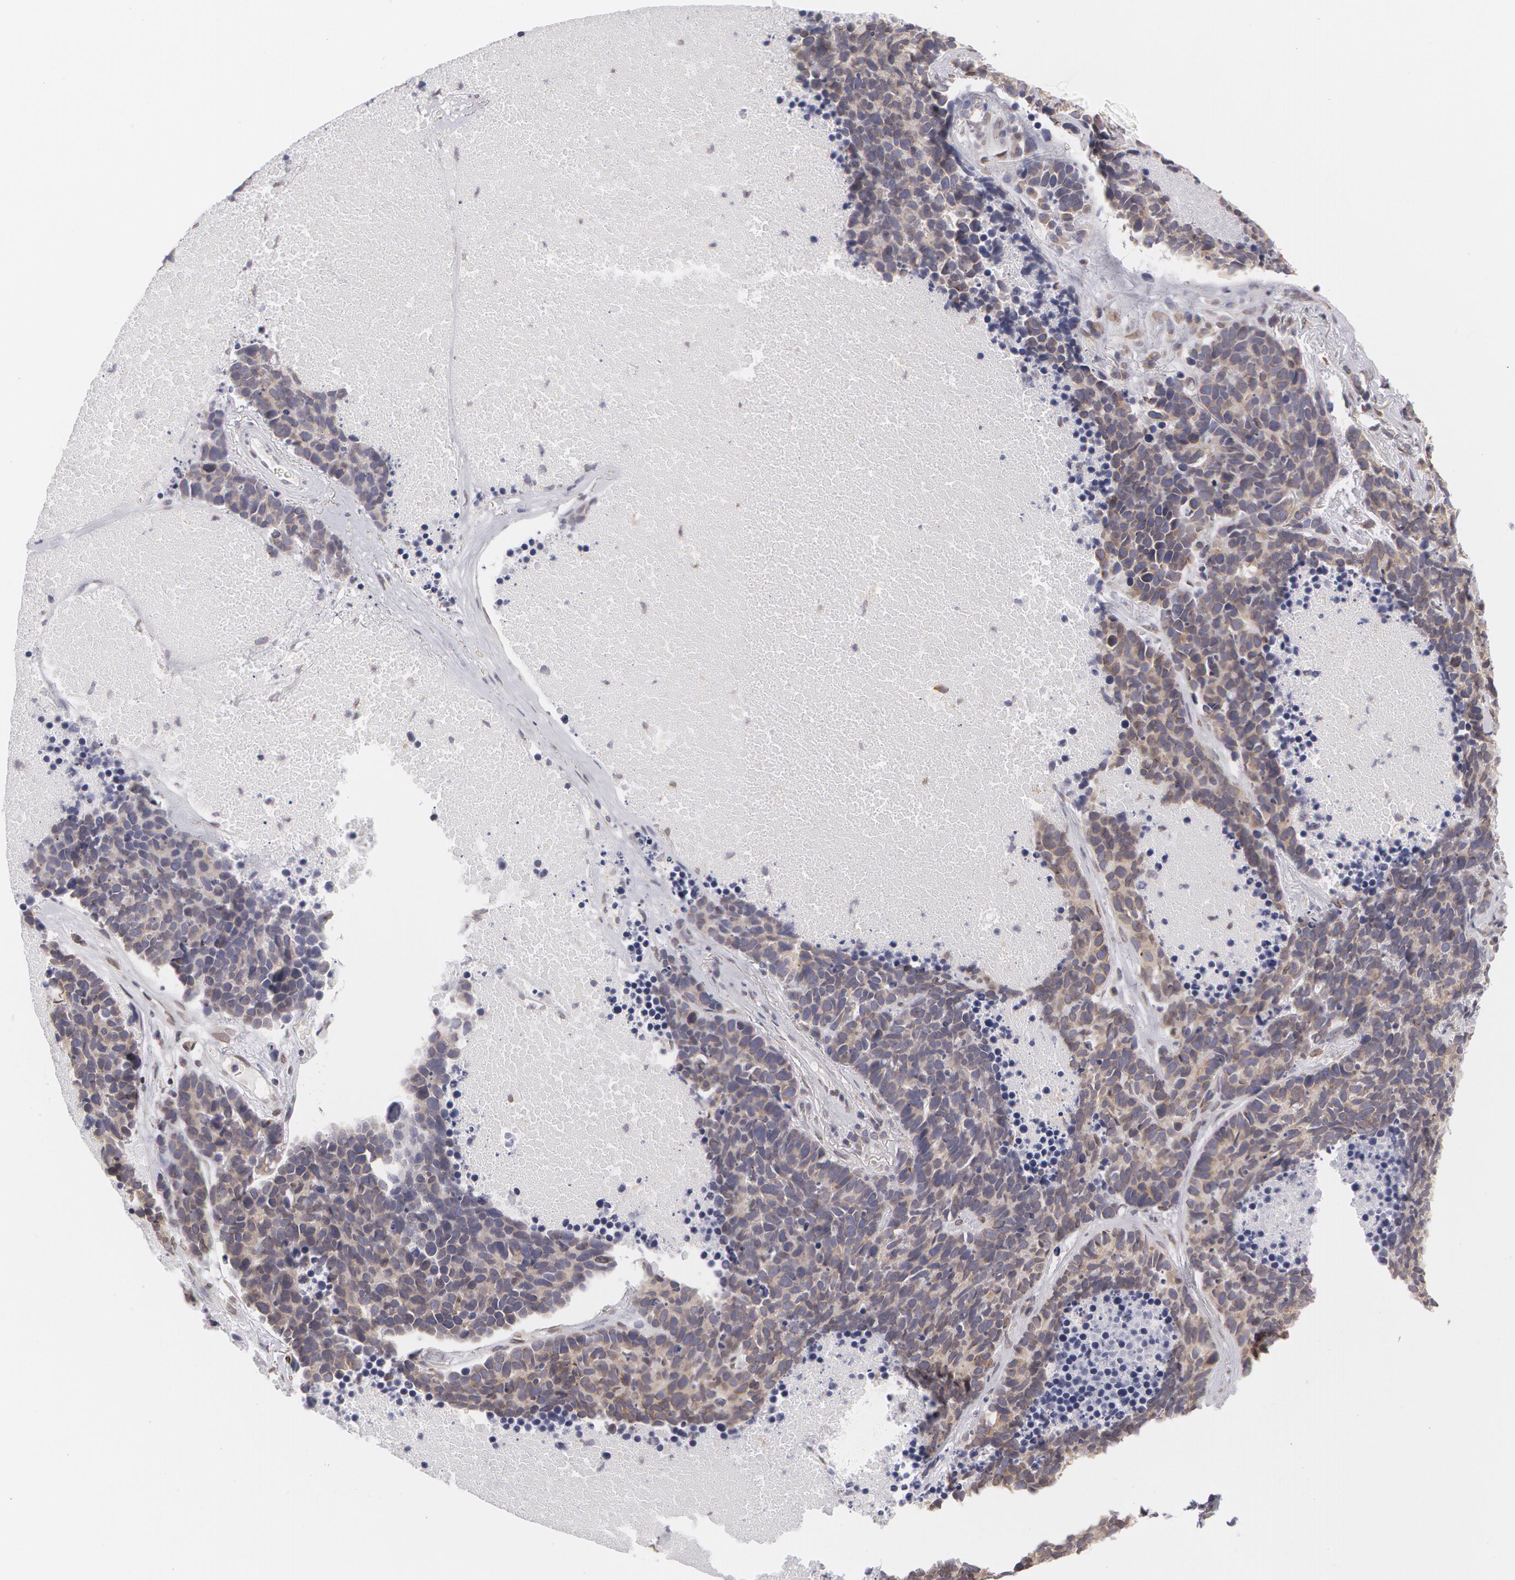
{"staining": {"intensity": "weak", "quantity": ">75%", "location": "cytoplasmic/membranous"}, "tissue": "lung cancer", "cell_type": "Tumor cells", "image_type": "cancer", "snomed": [{"axis": "morphology", "description": "Neoplasm, malignant, NOS"}, {"axis": "topography", "description": "Lung"}], "caption": "Brown immunohistochemical staining in lung cancer (neoplasm (malignant)) exhibits weak cytoplasmic/membranous expression in approximately >75% of tumor cells.", "gene": "EMD", "patient": {"sex": "female", "age": 75}}